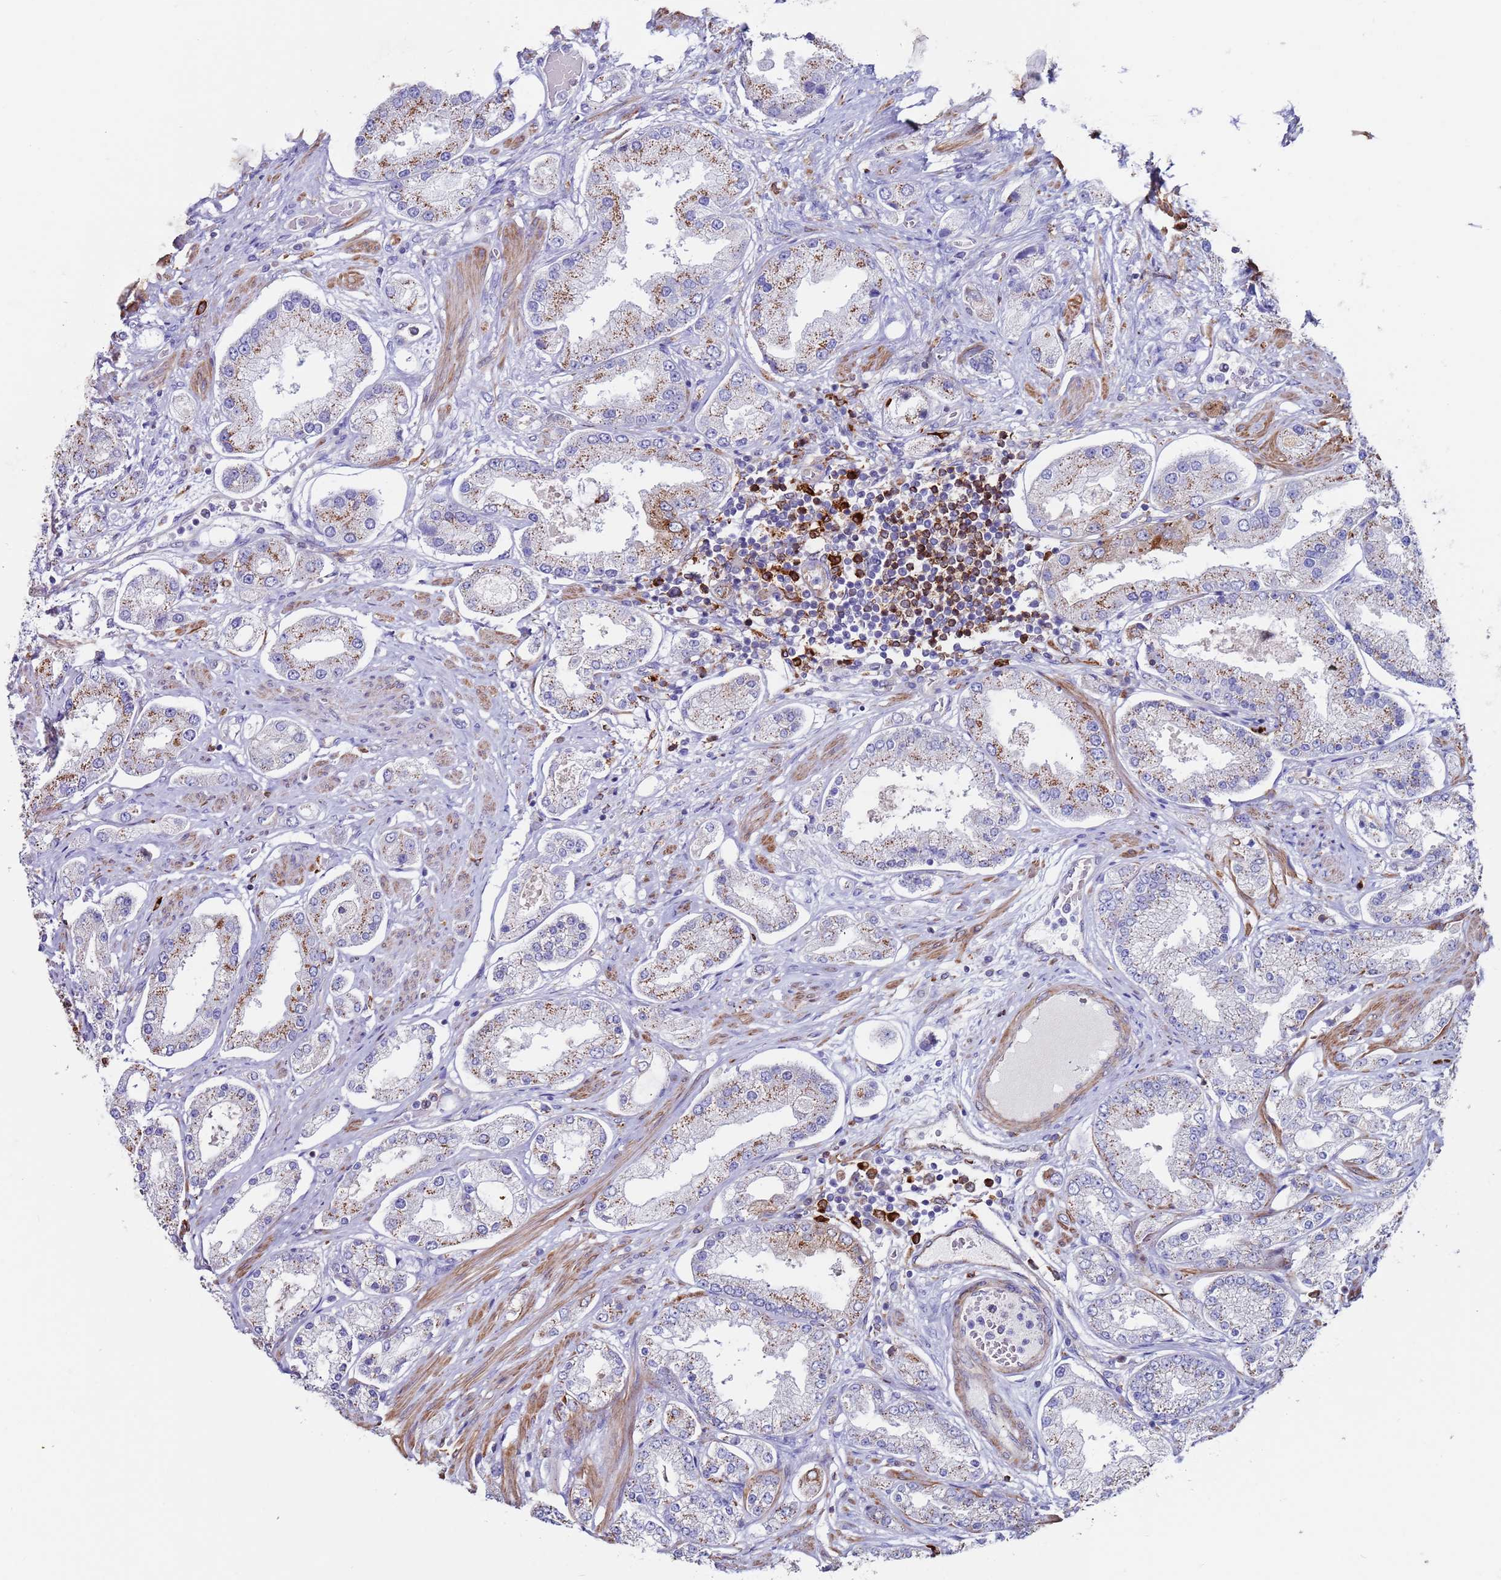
{"staining": {"intensity": "moderate", "quantity": "25%-75%", "location": "cytoplasmic/membranous"}, "tissue": "prostate cancer", "cell_type": "Tumor cells", "image_type": "cancer", "snomed": [{"axis": "morphology", "description": "Adenocarcinoma, High grade"}, {"axis": "topography", "description": "Prostate"}], "caption": "Immunohistochemical staining of high-grade adenocarcinoma (prostate) demonstrates moderate cytoplasmic/membranous protein staining in approximately 25%-75% of tumor cells.", "gene": "GREB1L", "patient": {"sex": "male", "age": 69}}